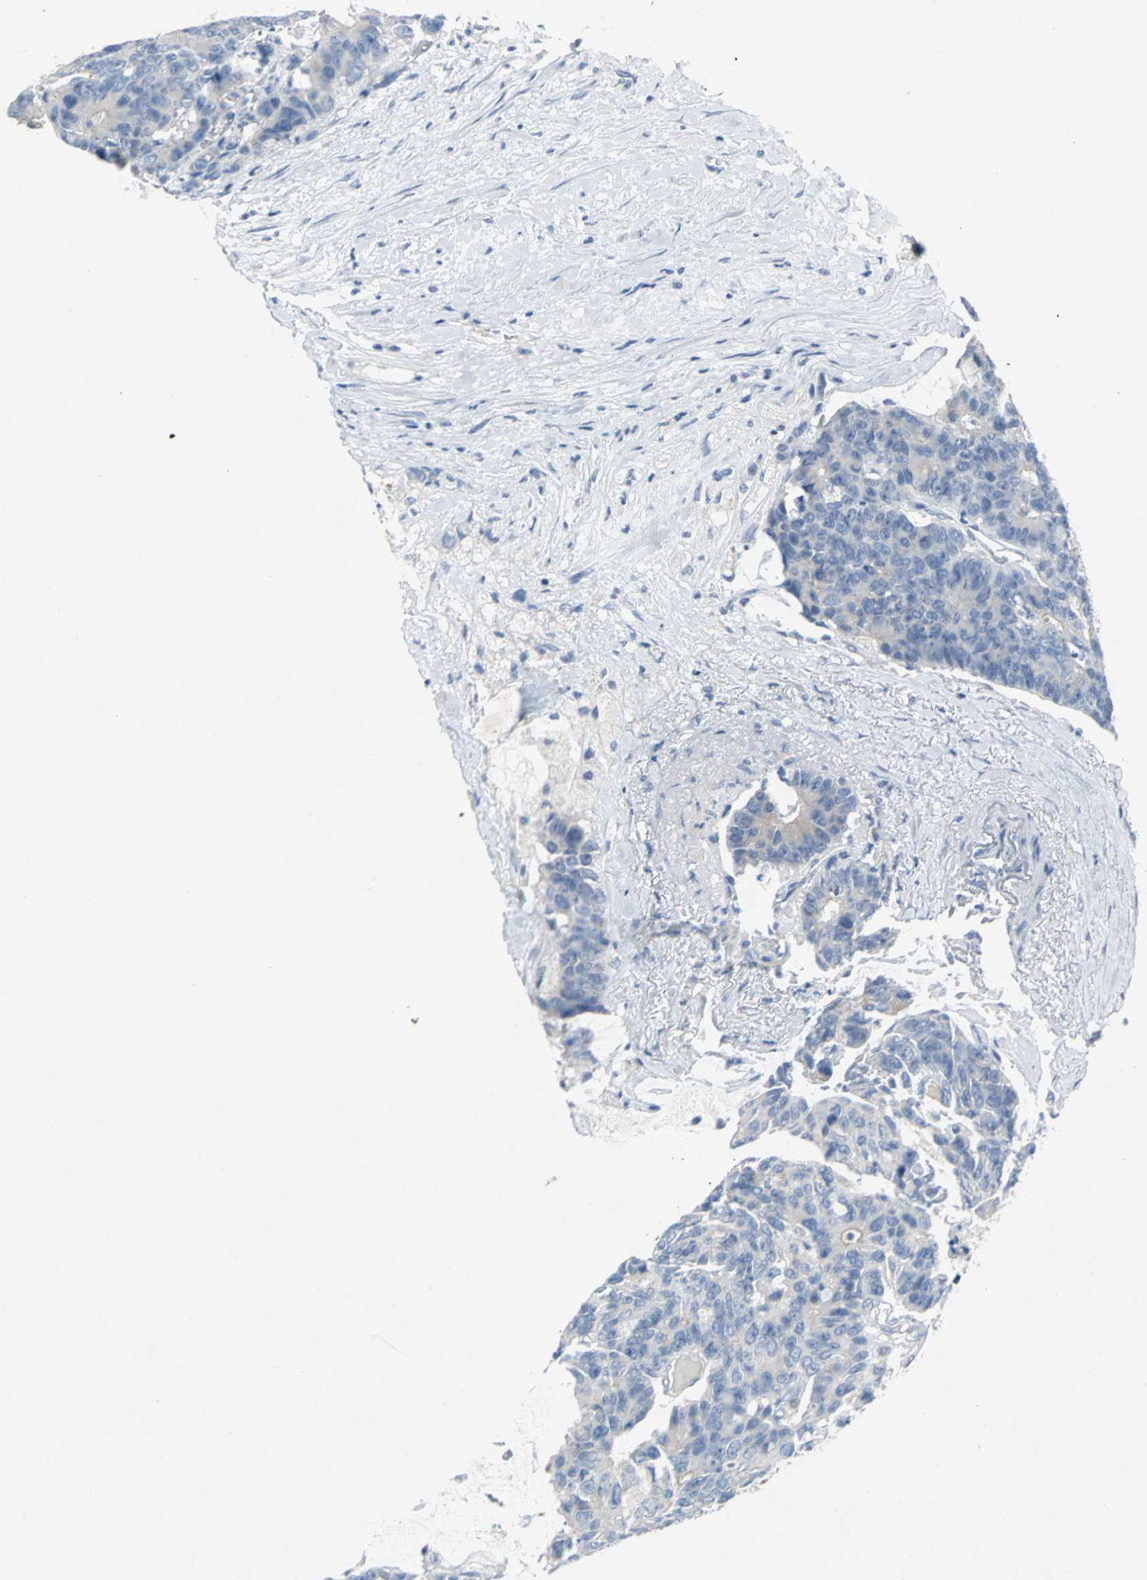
{"staining": {"intensity": "negative", "quantity": "none", "location": "none"}, "tissue": "colorectal cancer", "cell_type": "Tumor cells", "image_type": "cancer", "snomed": [{"axis": "morphology", "description": "Adenocarcinoma, NOS"}, {"axis": "topography", "description": "Colon"}], "caption": "There is no significant staining in tumor cells of colorectal cancer.", "gene": "PTGDS", "patient": {"sex": "female", "age": 86}}